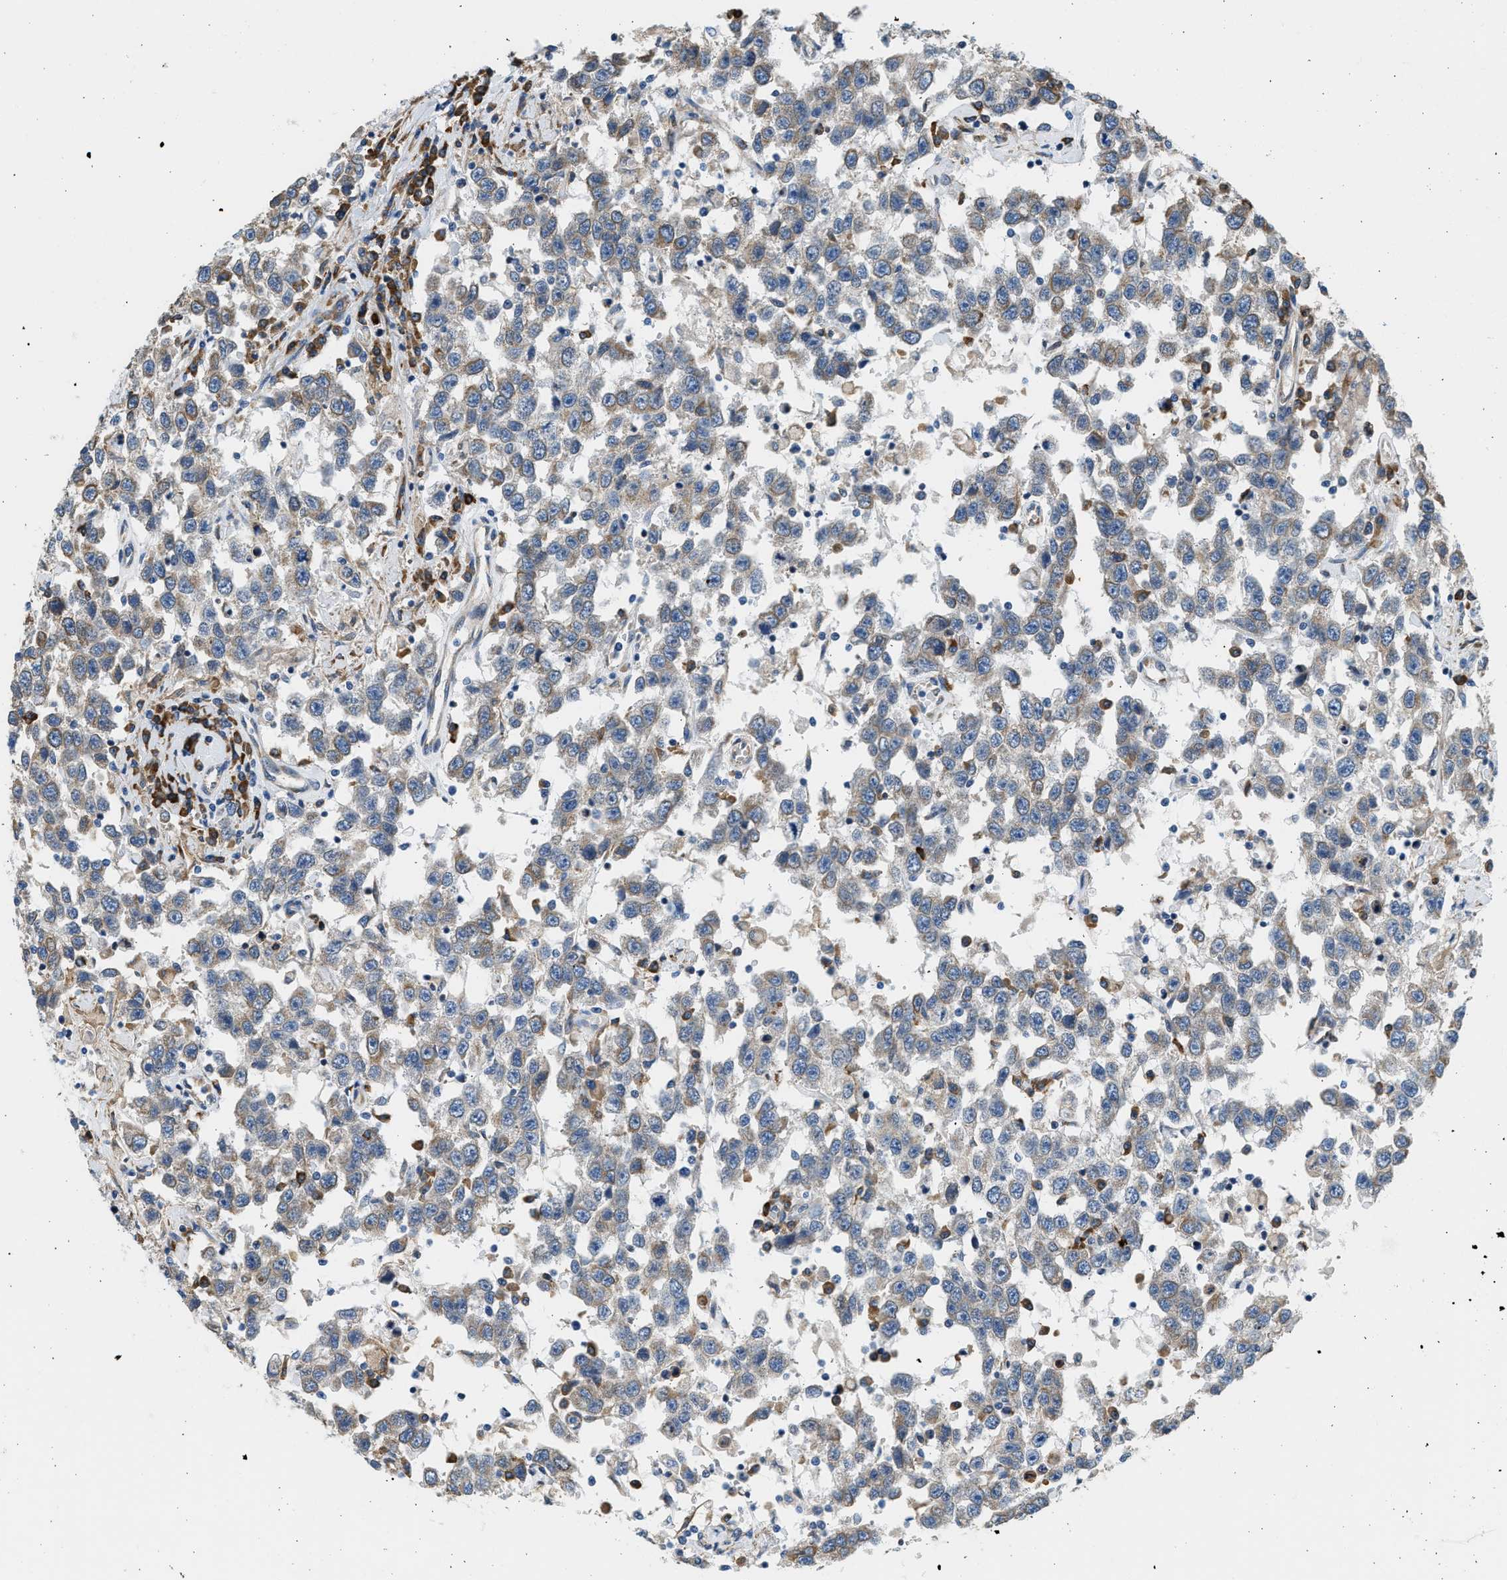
{"staining": {"intensity": "weak", "quantity": "<25%", "location": "cytoplasmic/membranous"}, "tissue": "testis cancer", "cell_type": "Tumor cells", "image_type": "cancer", "snomed": [{"axis": "morphology", "description": "Seminoma, NOS"}, {"axis": "topography", "description": "Testis"}], "caption": "High power microscopy micrograph of an immunohistochemistry (IHC) image of testis seminoma, revealing no significant expression in tumor cells.", "gene": "CNTN6", "patient": {"sex": "male", "age": 41}}